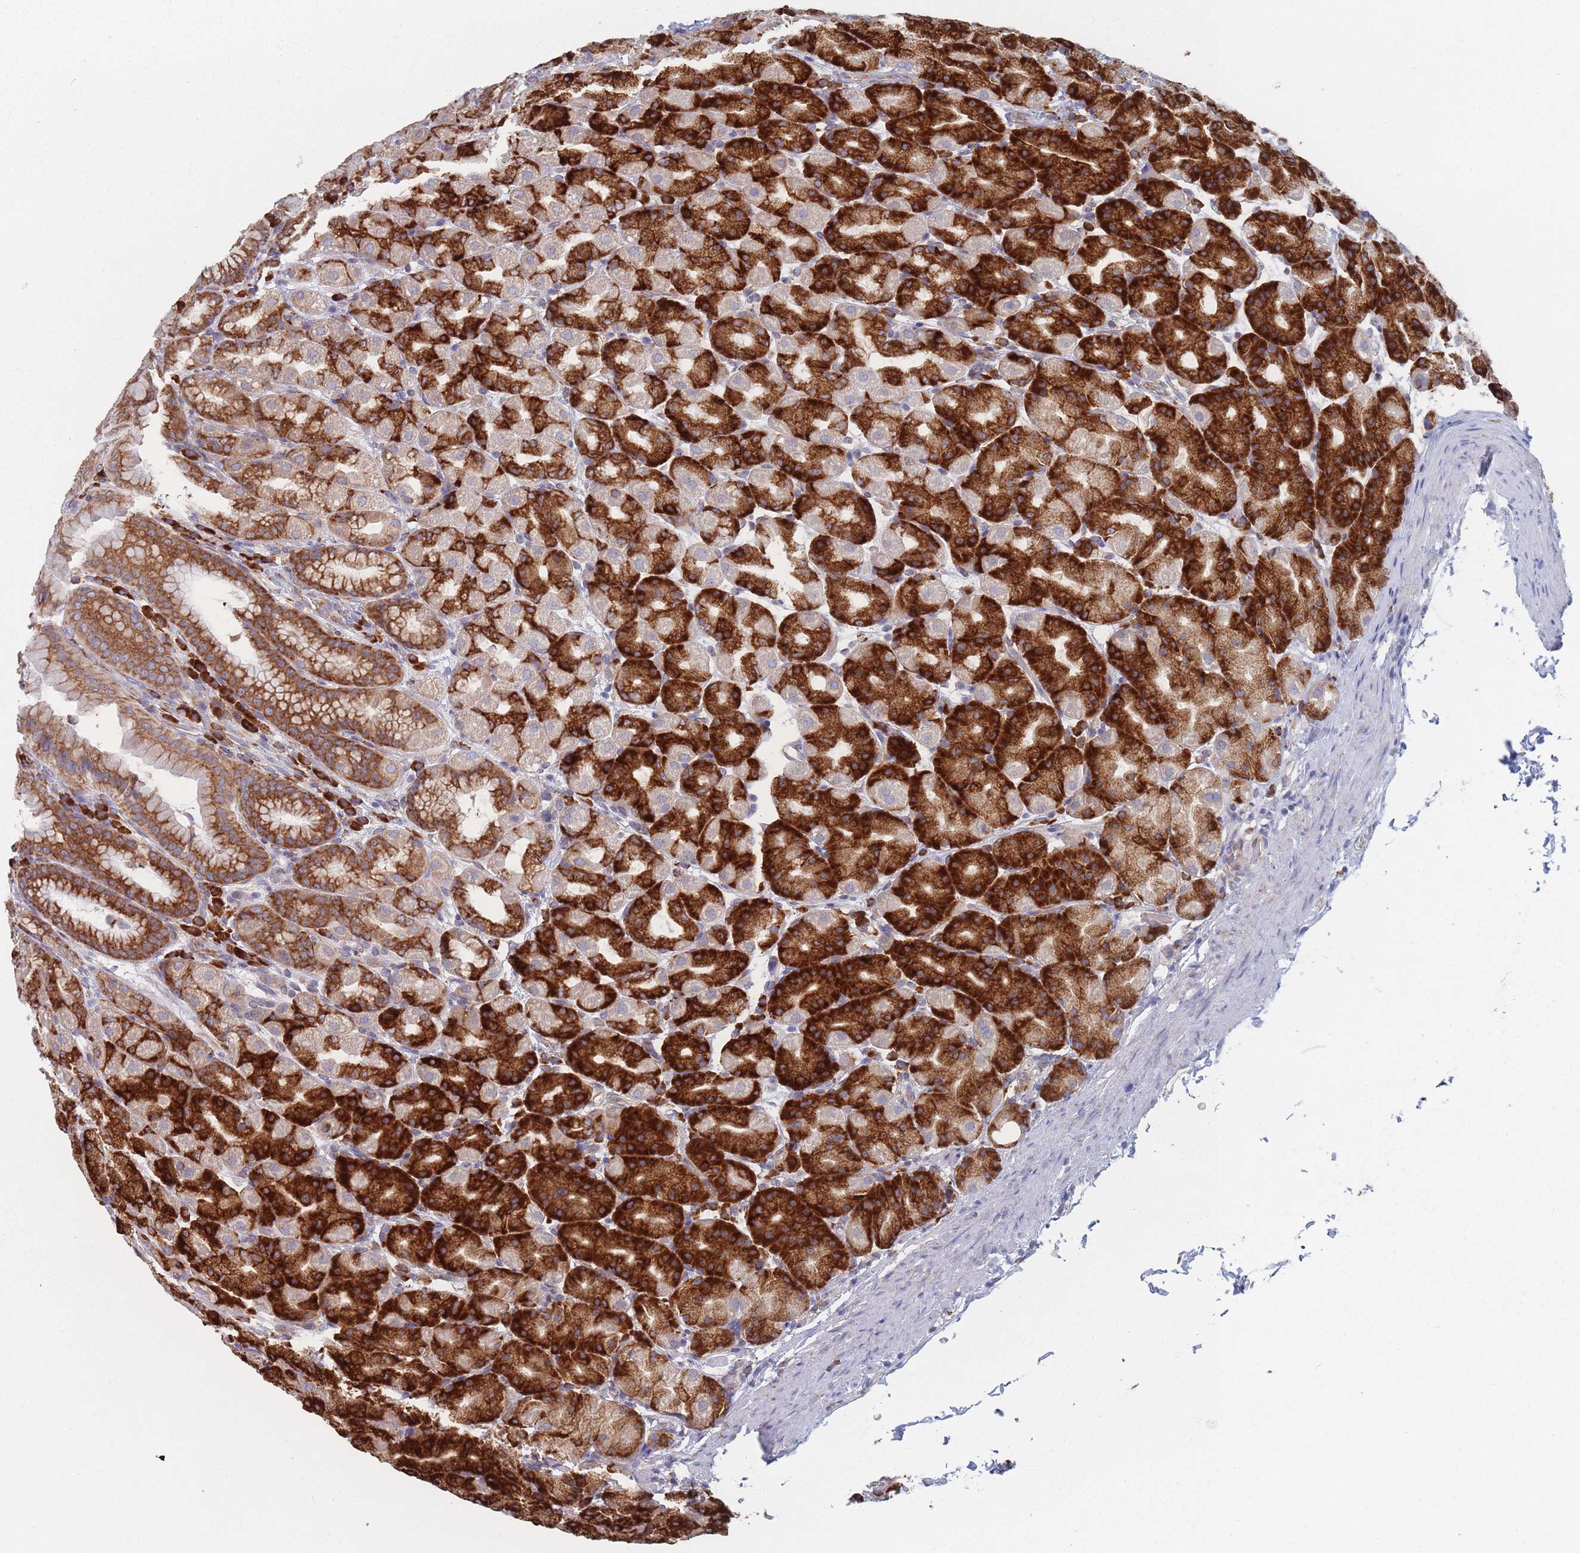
{"staining": {"intensity": "strong", "quantity": ">75%", "location": "cytoplasmic/membranous"}, "tissue": "stomach", "cell_type": "Glandular cells", "image_type": "normal", "snomed": [{"axis": "morphology", "description": "Normal tissue, NOS"}, {"axis": "topography", "description": "Stomach, upper"}, {"axis": "topography", "description": "Stomach"}], "caption": "DAB immunohistochemical staining of benign human stomach demonstrates strong cytoplasmic/membranous protein staining in about >75% of glandular cells.", "gene": "EEF1B2", "patient": {"sex": "male", "age": 68}}